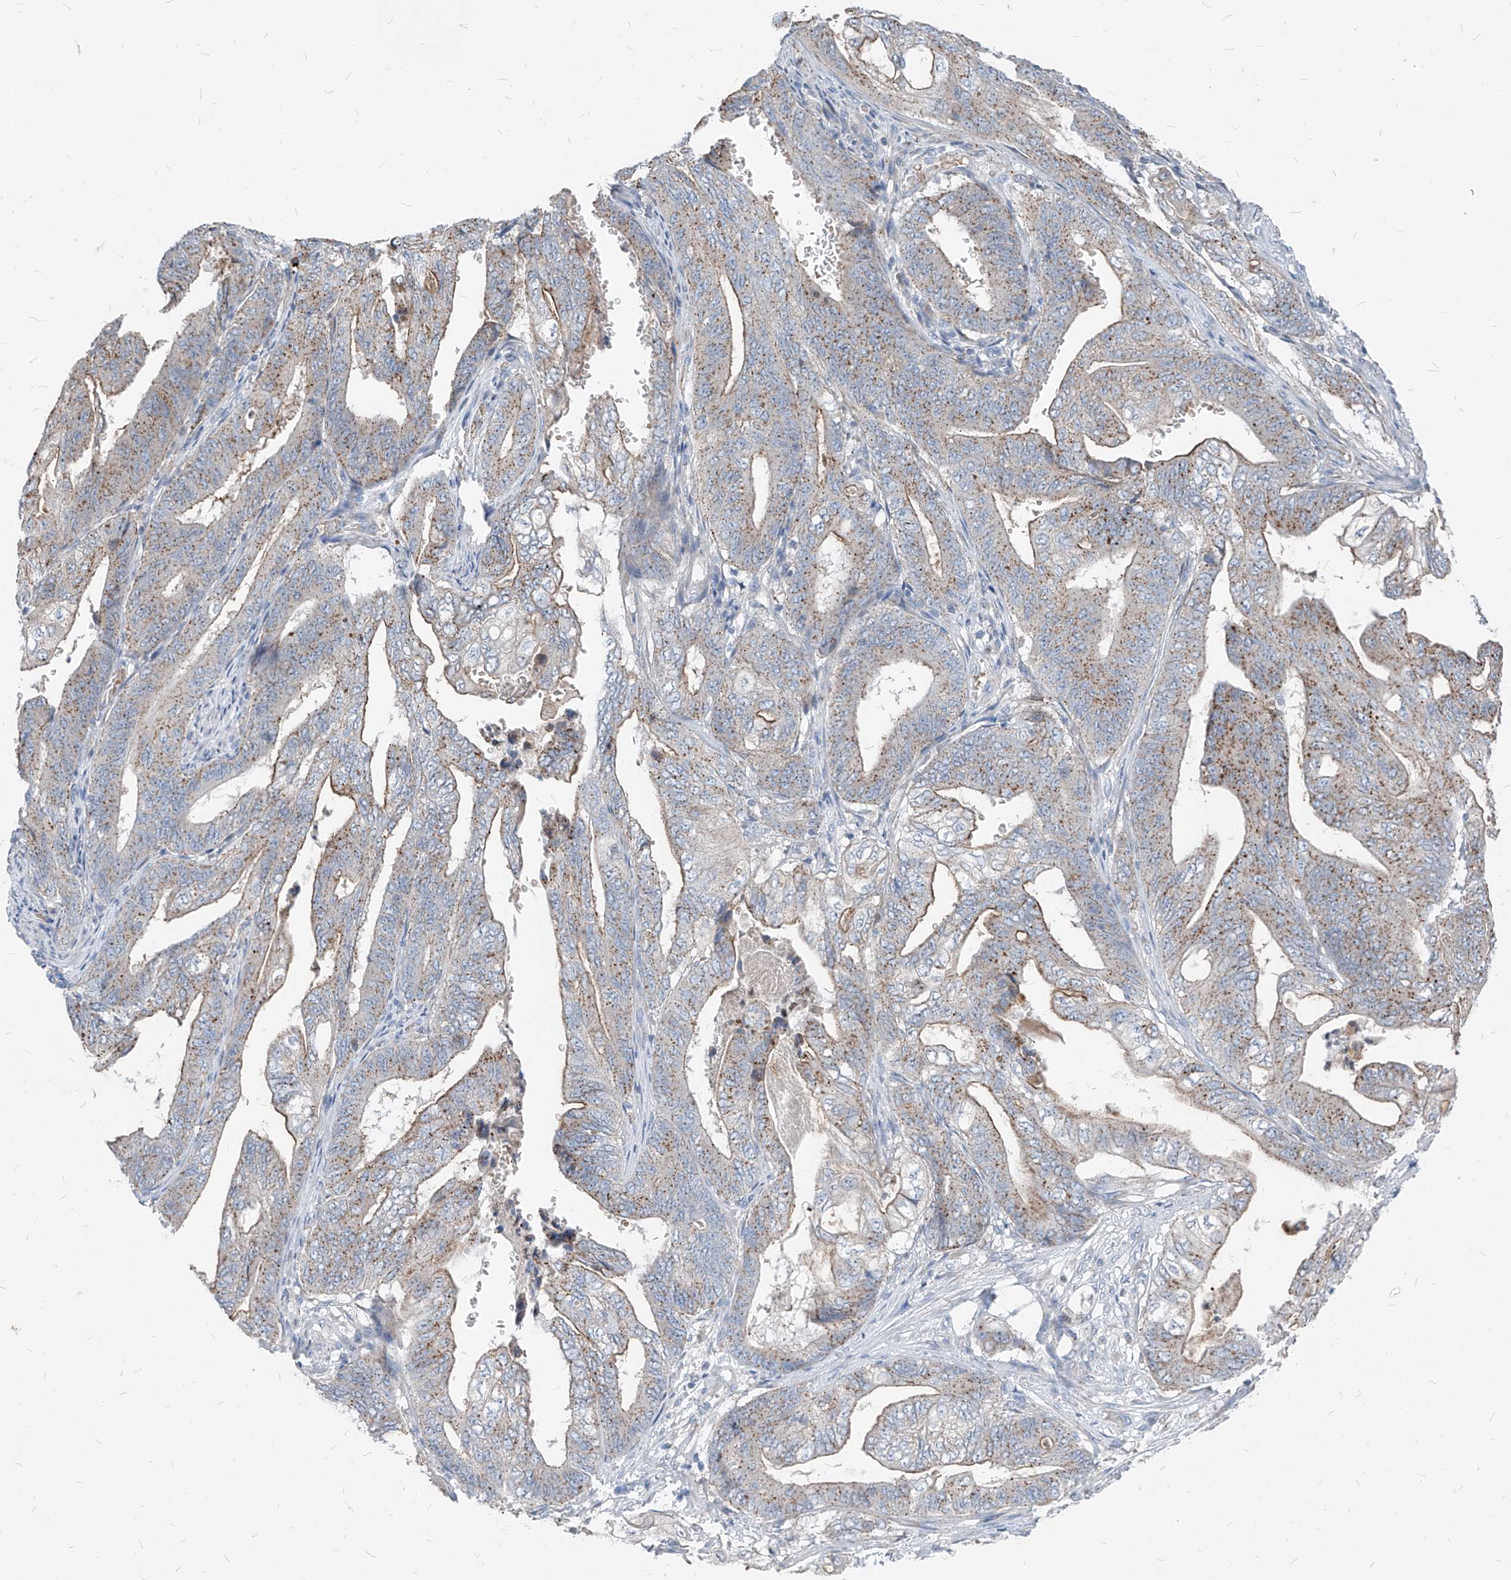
{"staining": {"intensity": "moderate", "quantity": ">75%", "location": "cytoplasmic/membranous"}, "tissue": "stomach cancer", "cell_type": "Tumor cells", "image_type": "cancer", "snomed": [{"axis": "morphology", "description": "Adenocarcinoma, NOS"}, {"axis": "topography", "description": "Stomach"}], "caption": "Immunohistochemical staining of human stomach cancer demonstrates medium levels of moderate cytoplasmic/membranous positivity in about >75% of tumor cells.", "gene": "CHMP2B", "patient": {"sex": "female", "age": 73}}